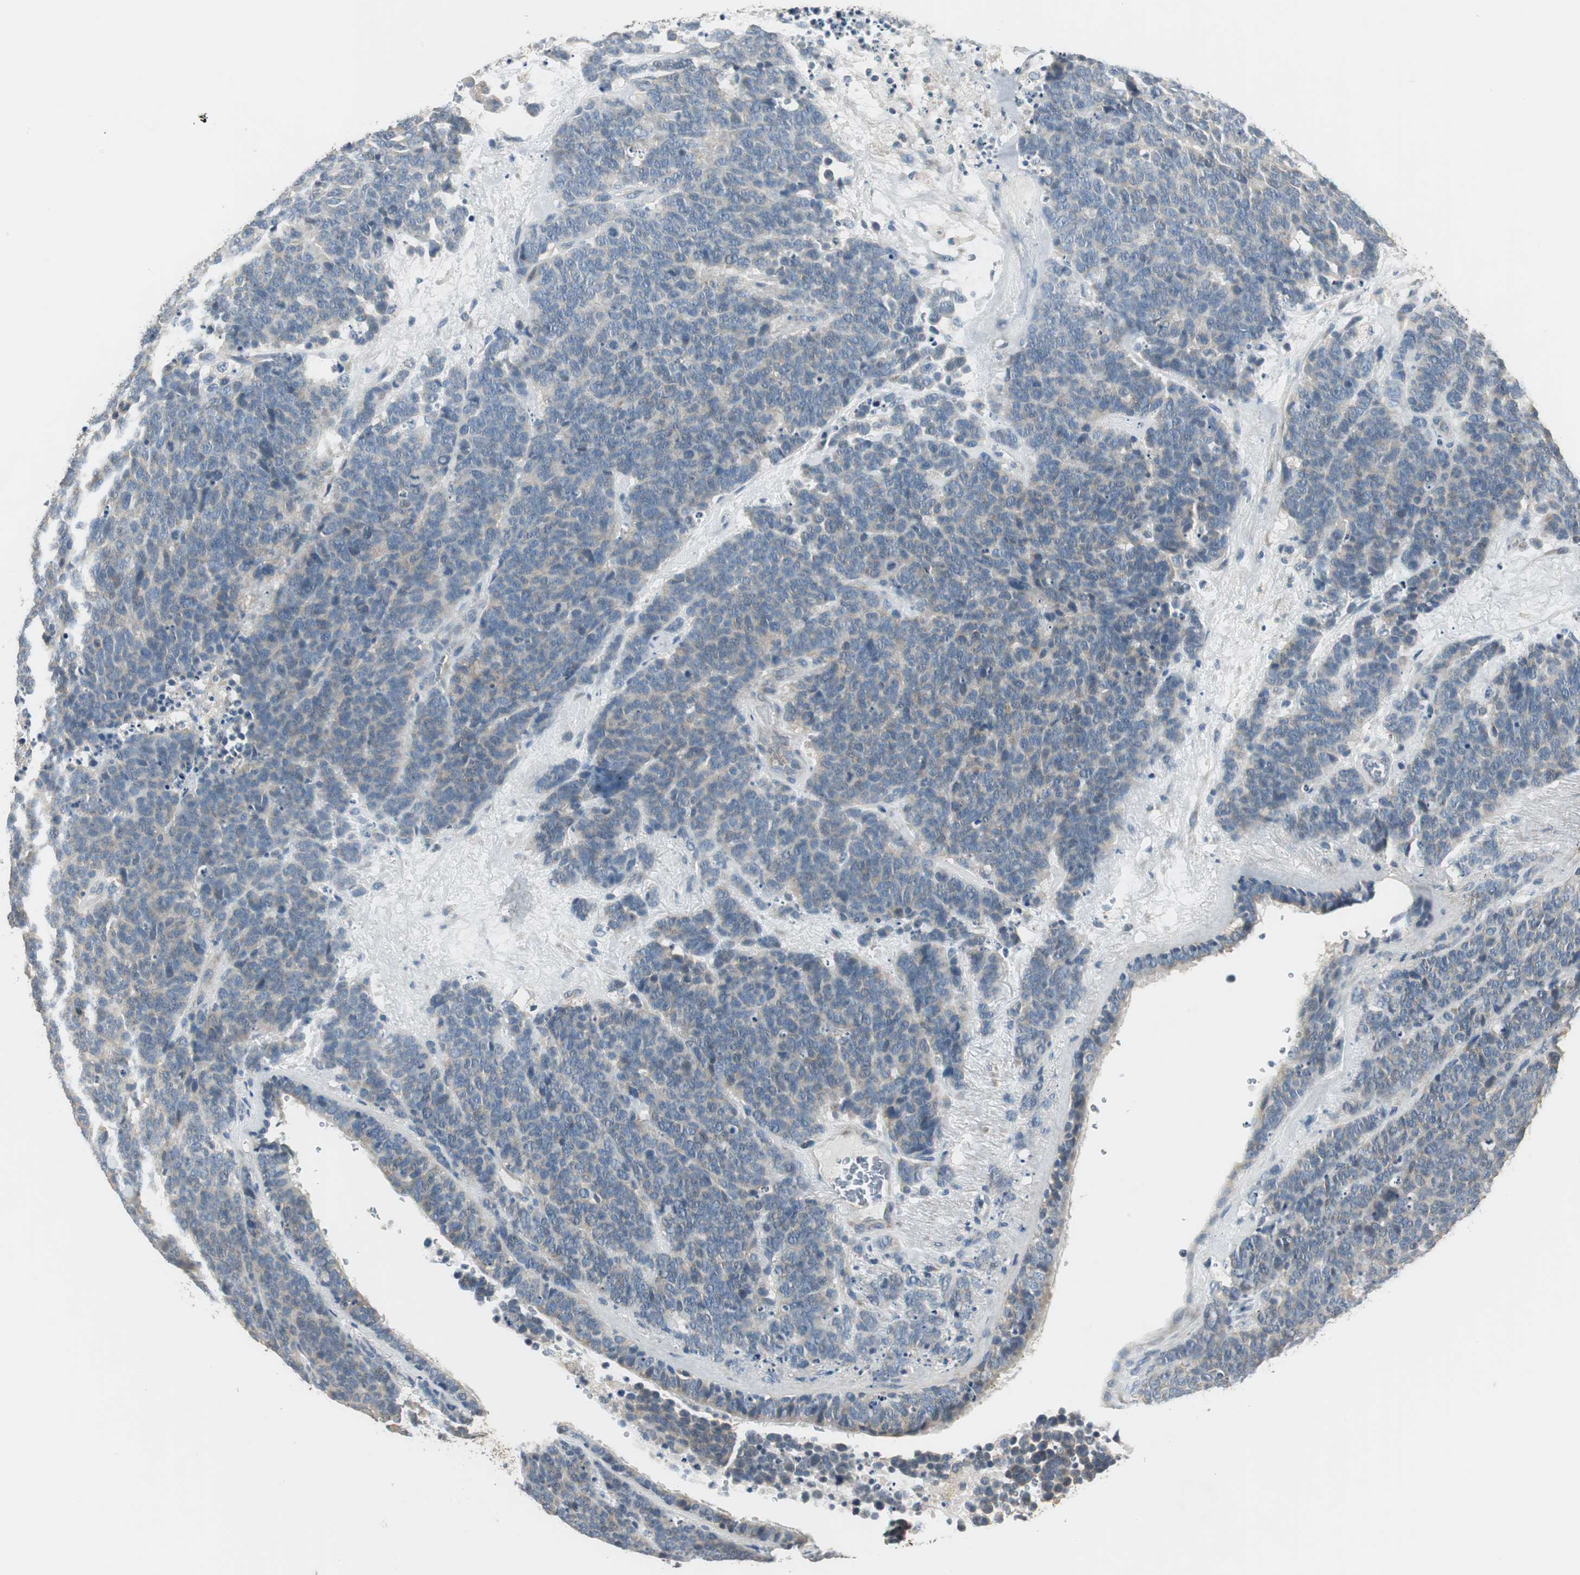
{"staining": {"intensity": "weak", "quantity": "<25%", "location": "cytoplasmic/membranous"}, "tissue": "lung cancer", "cell_type": "Tumor cells", "image_type": "cancer", "snomed": [{"axis": "morphology", "description": "Neoplasm, malignant, NOS"}, {"axis": "topography", "description": "Lung"}], "caption": "Tumor cells show no significant positivity in neoplasm (malignant) (lung).", "gene": "MSTO1", "patient": {"sex": "female", "age": 58}}